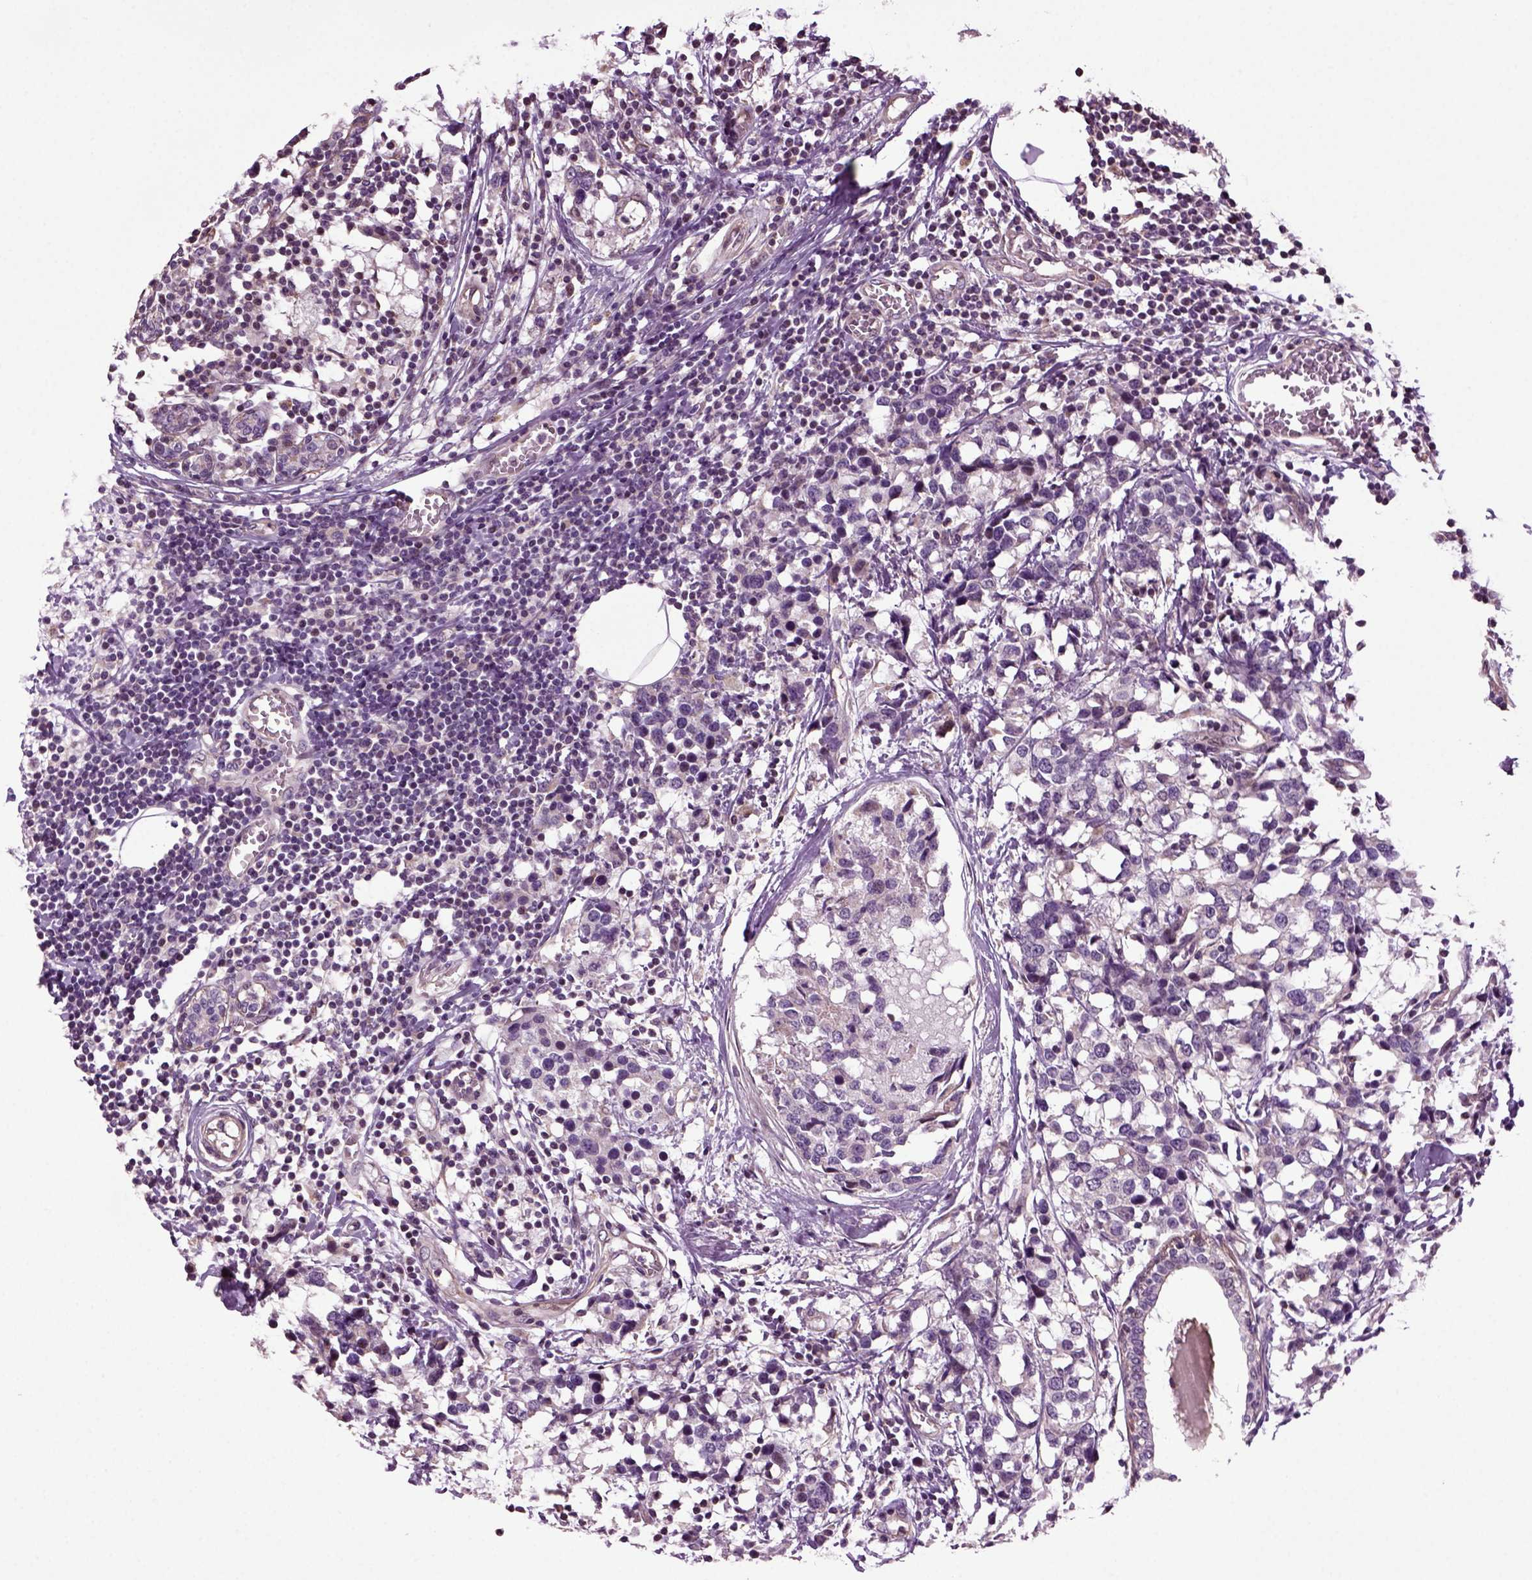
{"staining": {"intensity": "negative", "quantity": "none", "location": "none"}, "tissue": "breast cancer", "cell_type": "Tumor cells", "image_type": "cancer", "snomed": [{"axis": "morphology", "description": "Lobular carcinoma"}, {"axis": "topography", "description": "Breast"}], "caption": "Human lobular carcinoma (breast) stained for a protein using immunohistochemistry (IHC) demonstrates no expression in tumor cells.", "gene": "HAGHL", "patient": {"sex": "female", "age": 59}}